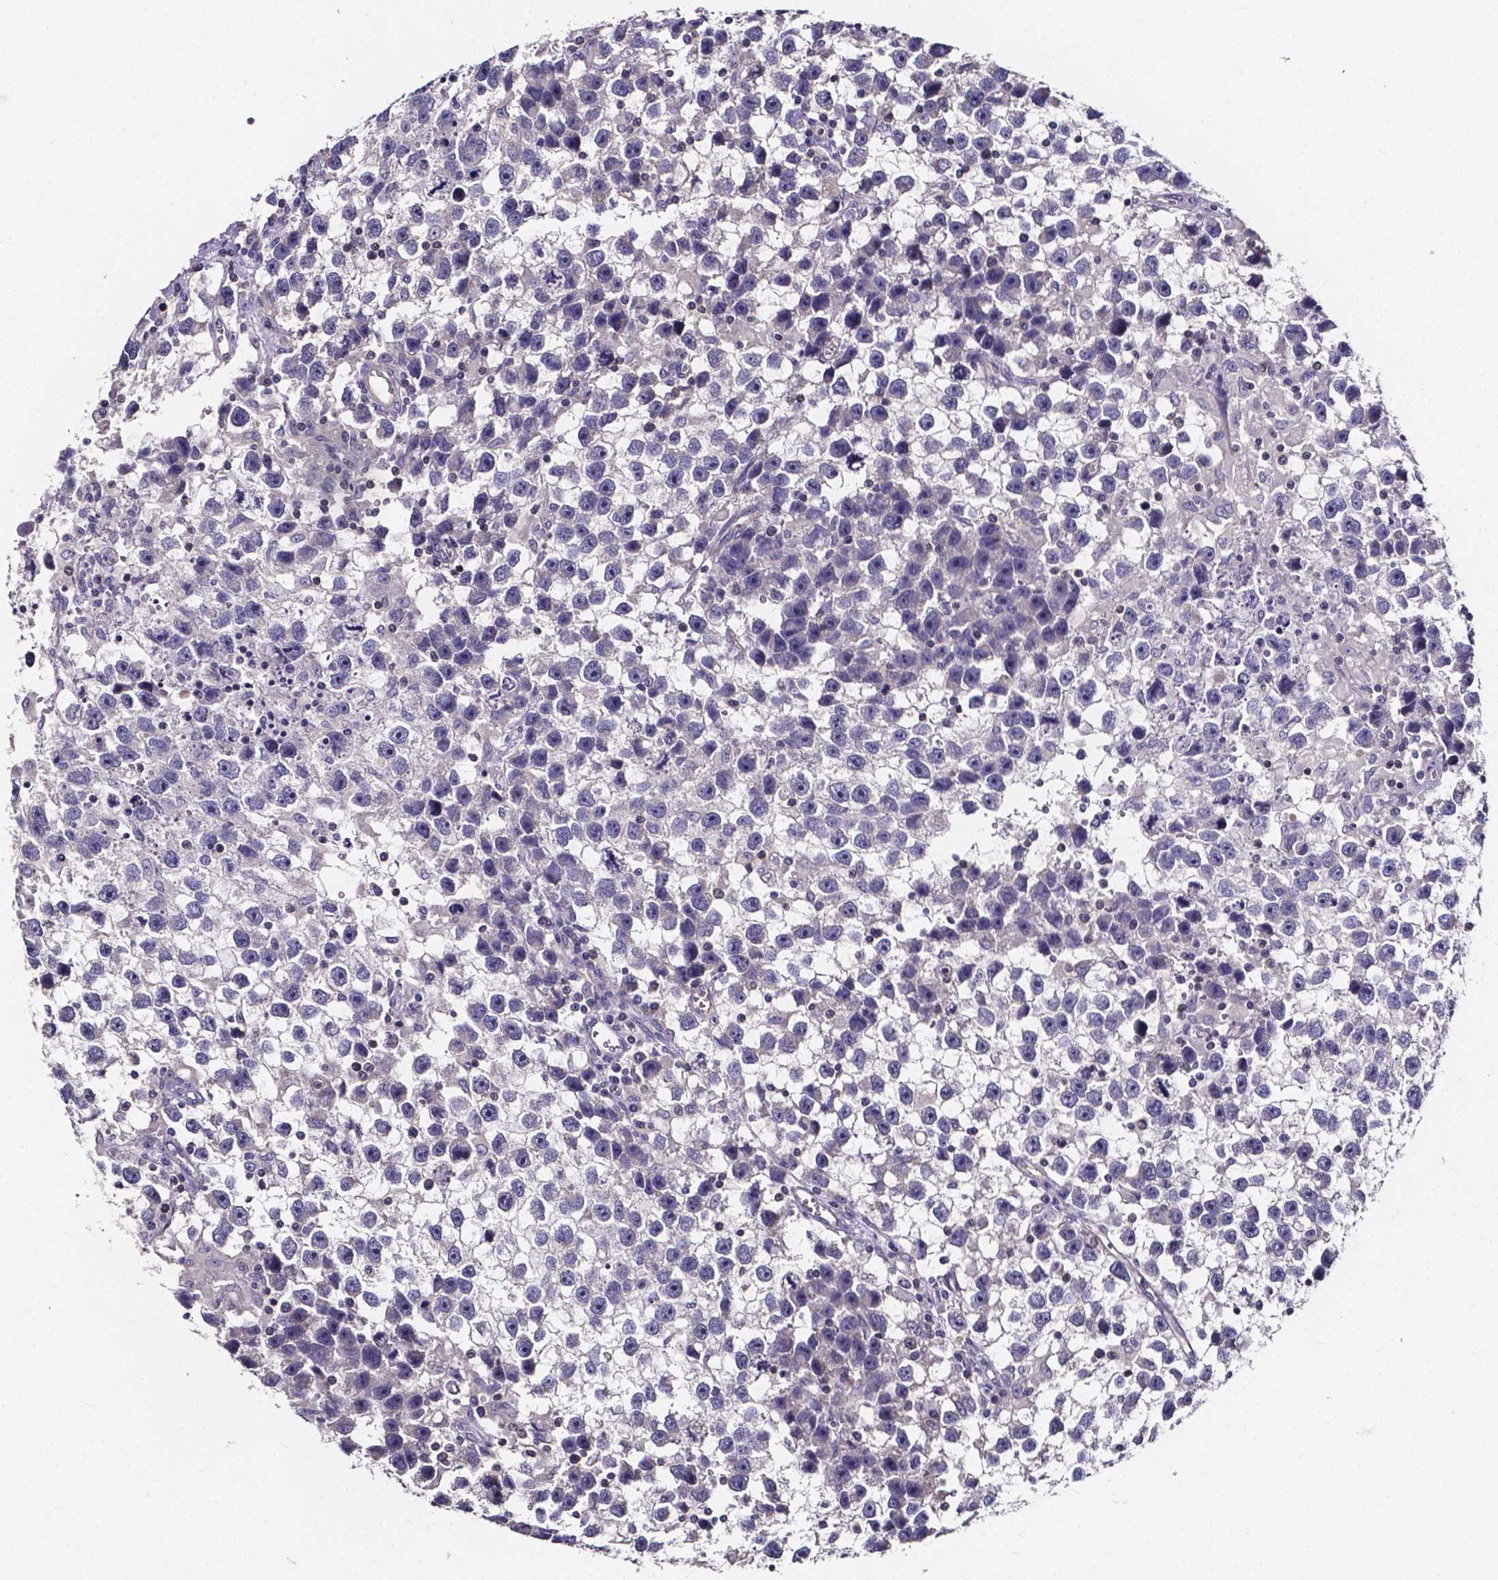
{"staining": {"intensity": "negative", "quantity": "none", "location": "none"}, "tissue": "testis cancer", "cell_type": "Tumor cells", "image_type": "cancer", "snomed": [{"axis": "morphology", "description": "Seminoma, NOS"}, {"axis": "topography", "description": "Testis"}], "caption": "A histopathology image of human testis cancer is negative for staining in tumor cells.", "gene": "THEMIS", "patient": {"sex": "male", "age": 43}}